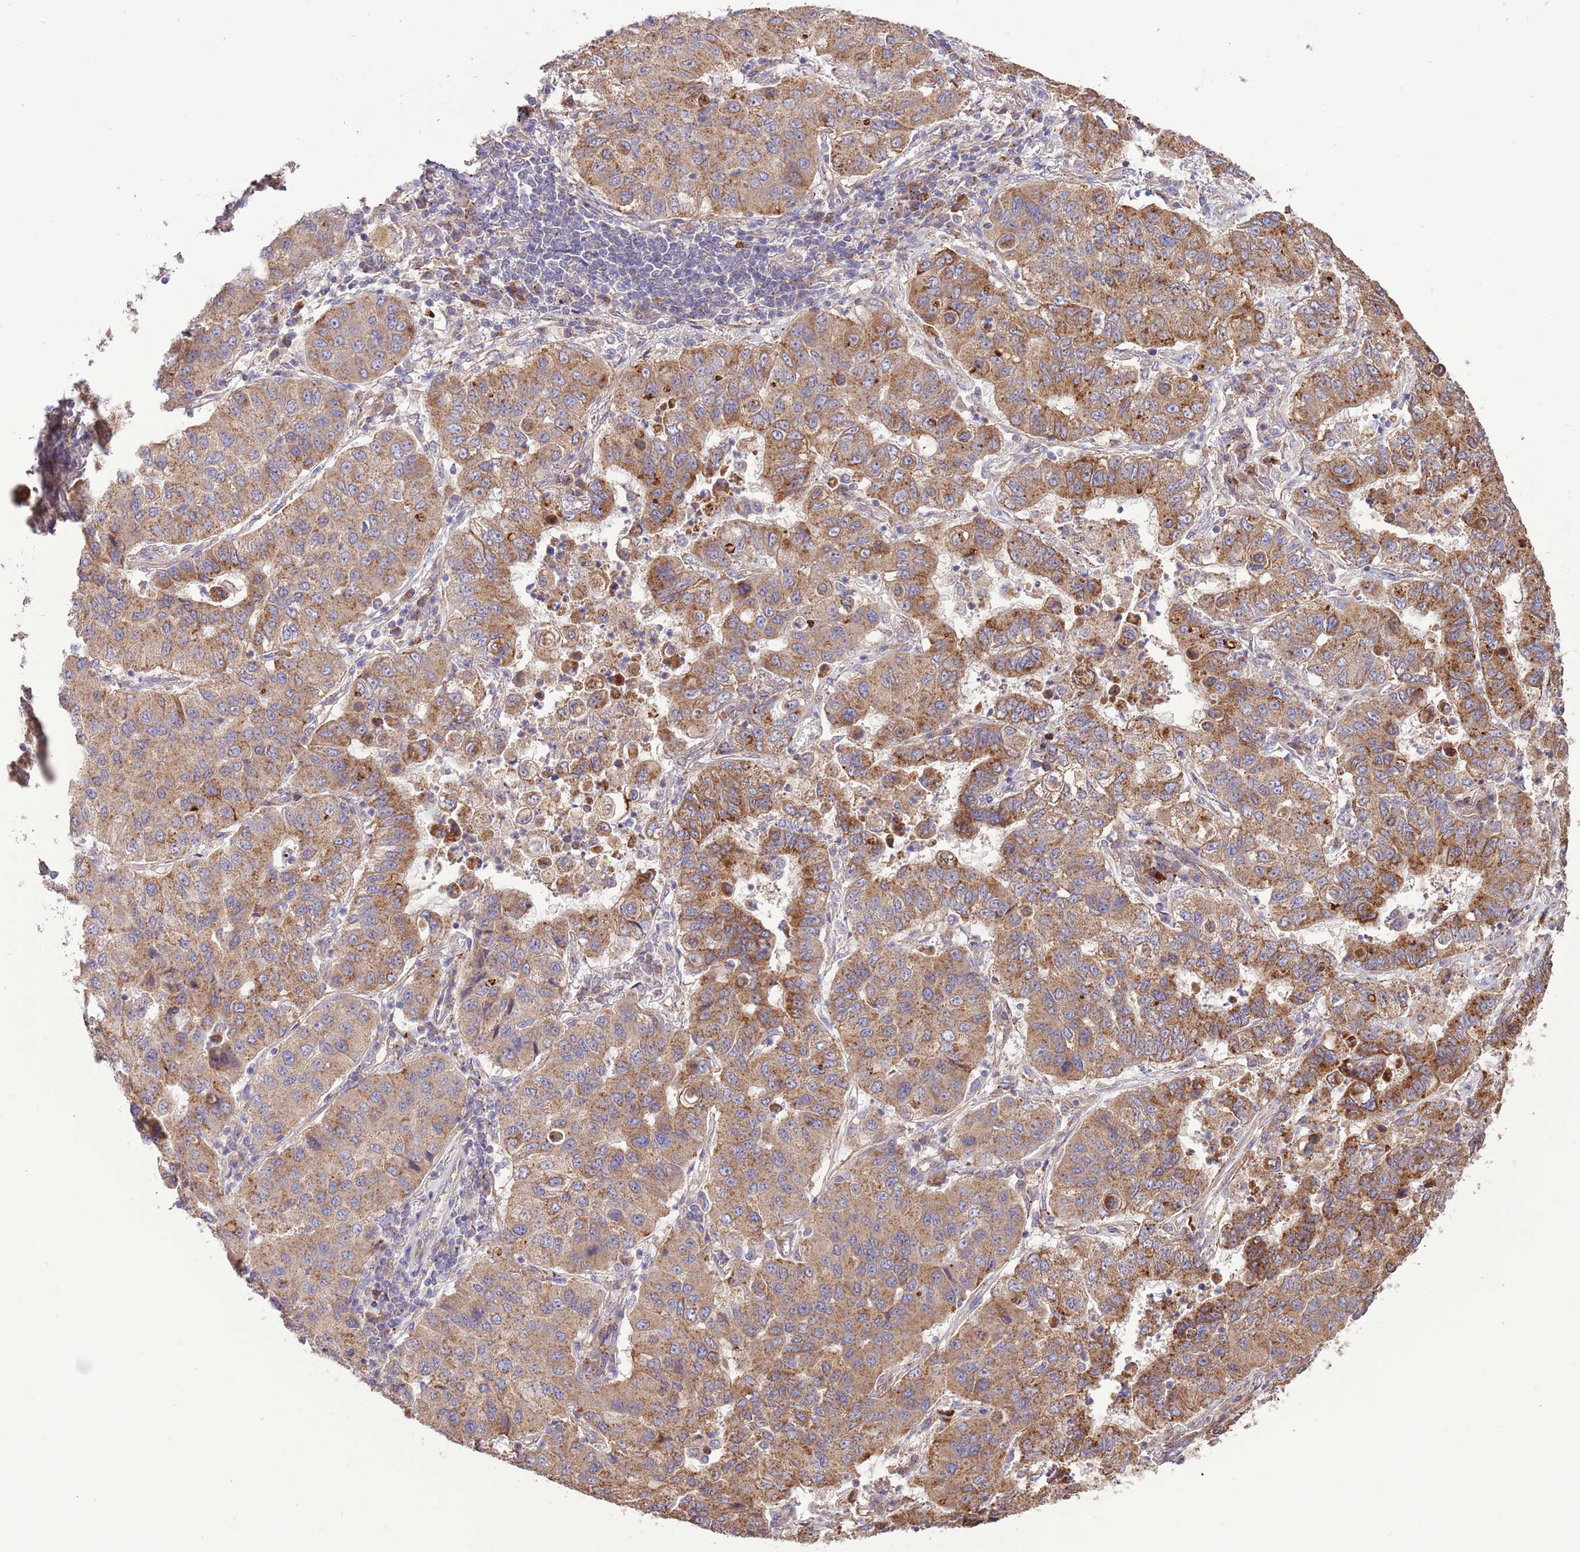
{"staining": {"intensity": "moderate", "quantity": ">75%", "location": "cytoplasmic/membranous"}, "tissue": "lung cancer", "cell_type": "Tumor cells", "image_type": "cancer", "snomed": [{"axis": "morphology", "description": "Squamous cell carcinoma, NOS"}, {"axis": "topography", "description": "Lung"}], "caption": "Human squamous cell carcinoma (lung) stained for a protein (brown) reveals moderate cytoplasmic/membranous positive positivity in about >75% of tumor cells.", "gene": "DOCK6", "patient": {"sex": "male", "age": 74}}